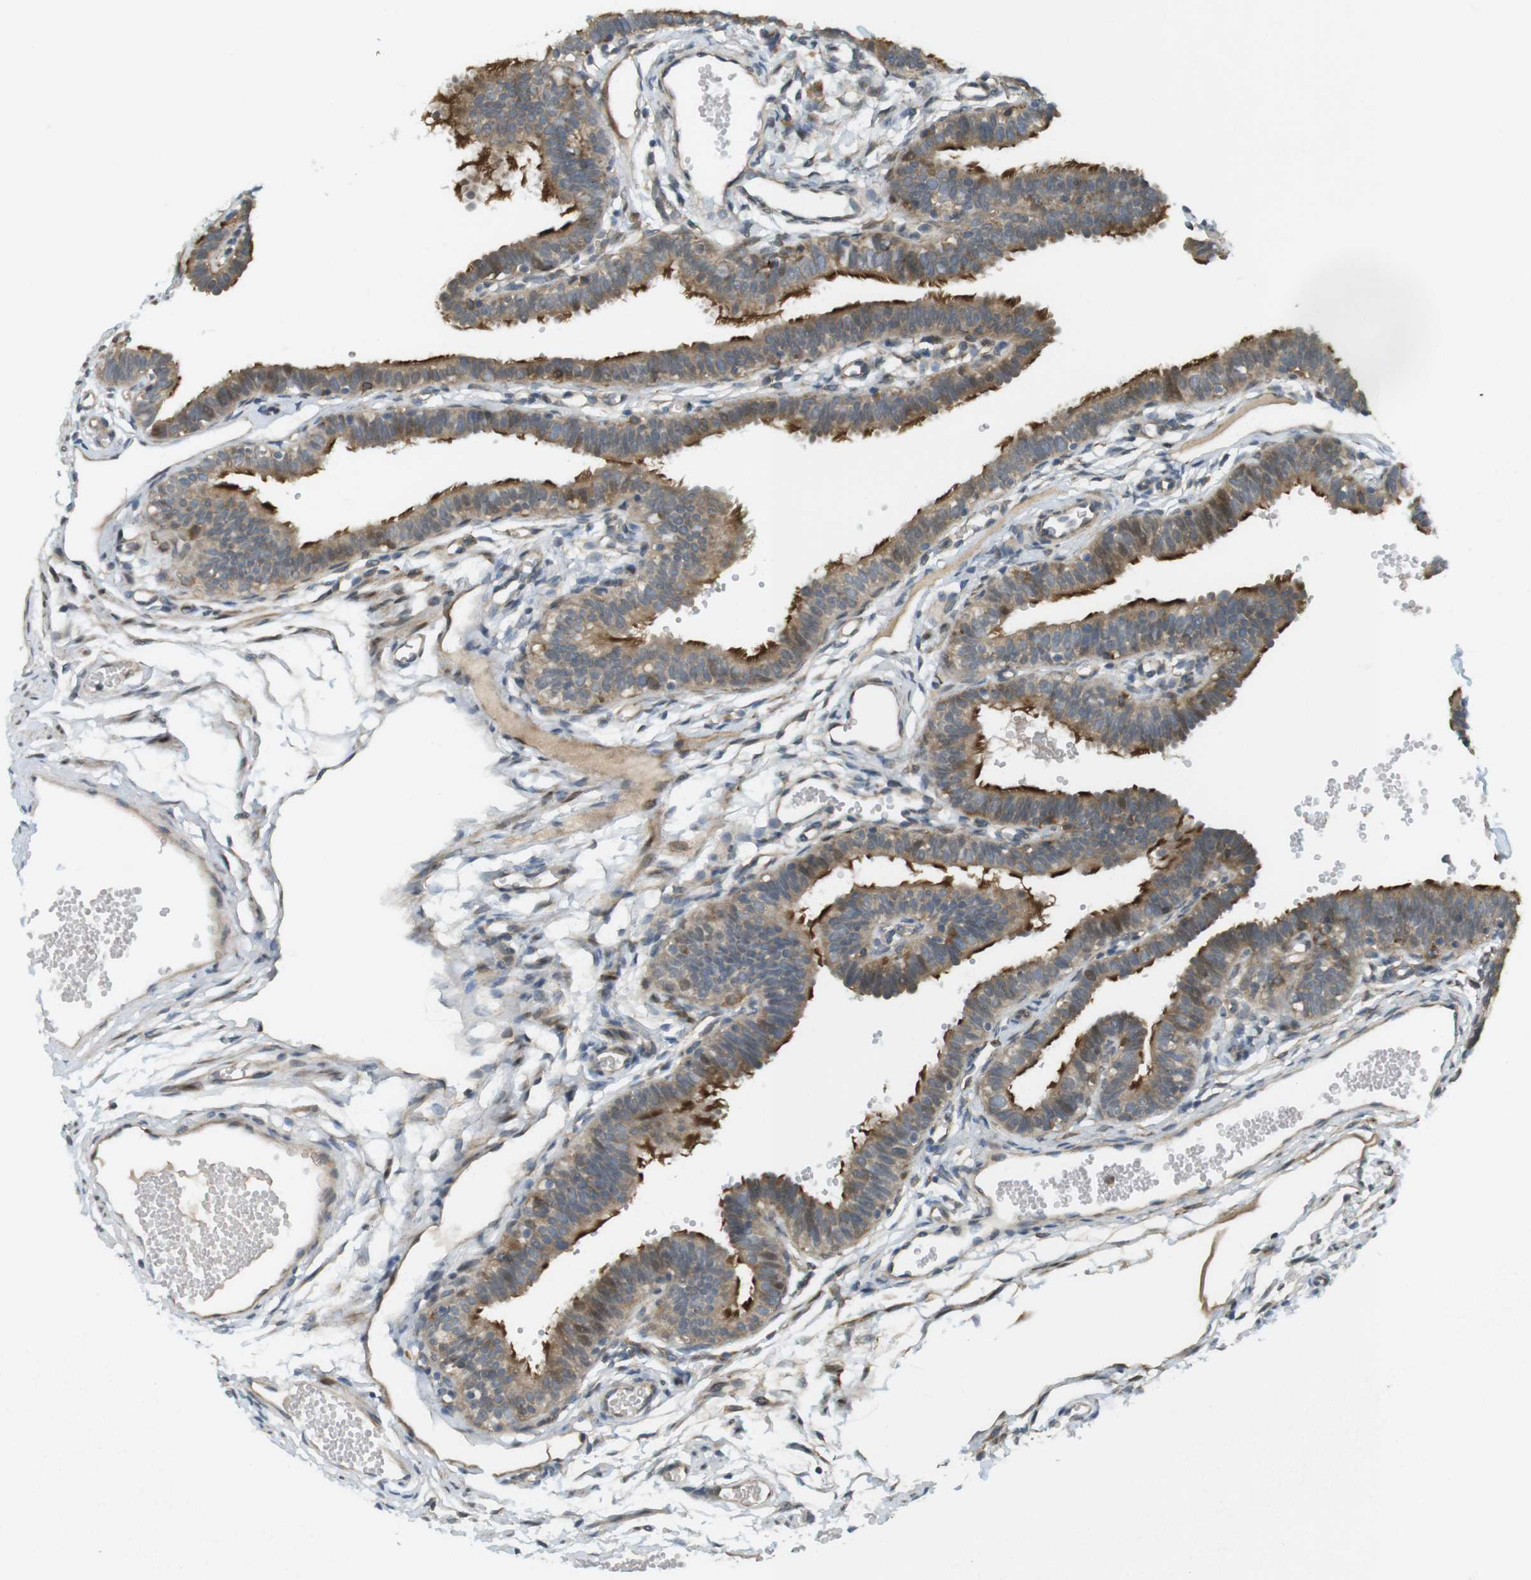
{"staining": {"intensity": "moderate", "quantity": ">75%", "location": "cytoplasmic/membranous"}, "tissue": "fallopian tube", "cell_type": "Glandular cells", "image_type": "normal", "snomed": [{"axis": "morphology", "description": "Normal tissue, NOS"}, {"axis": "topography", "description": "Fallopian tube"}, {"axis": "topography", "description": "Placenta"}], "caption": "The micrograph reveals immunohistochemical staining of unremarkable fallopian tube. There is moderate cytoplasmic/membranous positivity is identified in approximately >75% of glandular cells.", "gene": "CLRN3", "patient": {"sex": "female", "age": 34}}